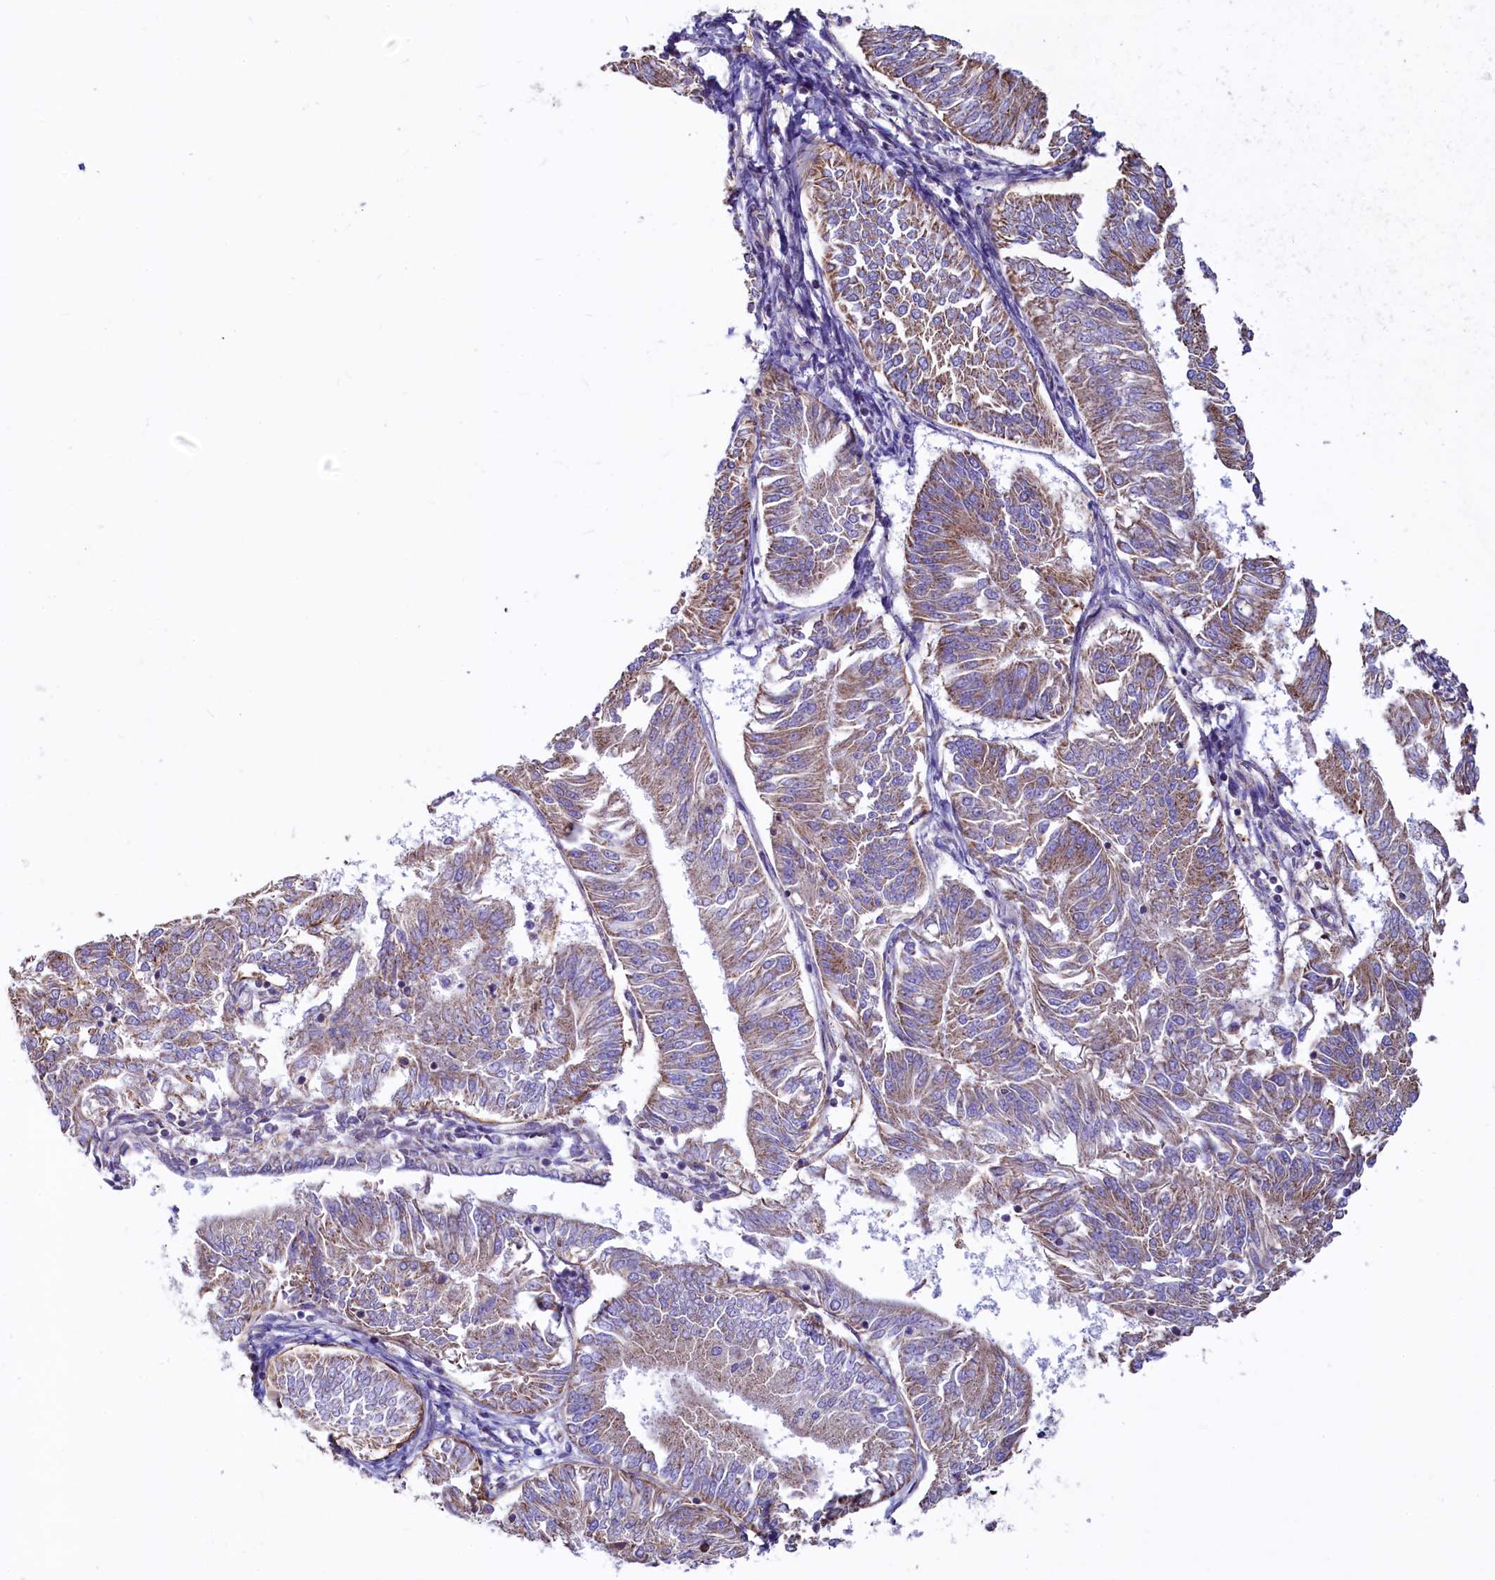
{"staining": {"intensity": "weak", "quantity": "25%-75%", "location": "cytoplasmic/membranous"}, "tissue": "endometrial cancer", "cell_type": "Tumor cells", "image_type": "cancer", "snomed": [{"axis": "morphology", "description": "Adenocarcinoma, NOS"}, {"axis": "topography", "description": "Endometrium"}], "caption": "Protein staining displays weak cytoplasmic/membranous expression in approximately 25%-75% of tumor cells in endometrial cancer (adenocarcinoma).", "gene": "VWCE", "patient": {"sex": "female", "age": 58}}